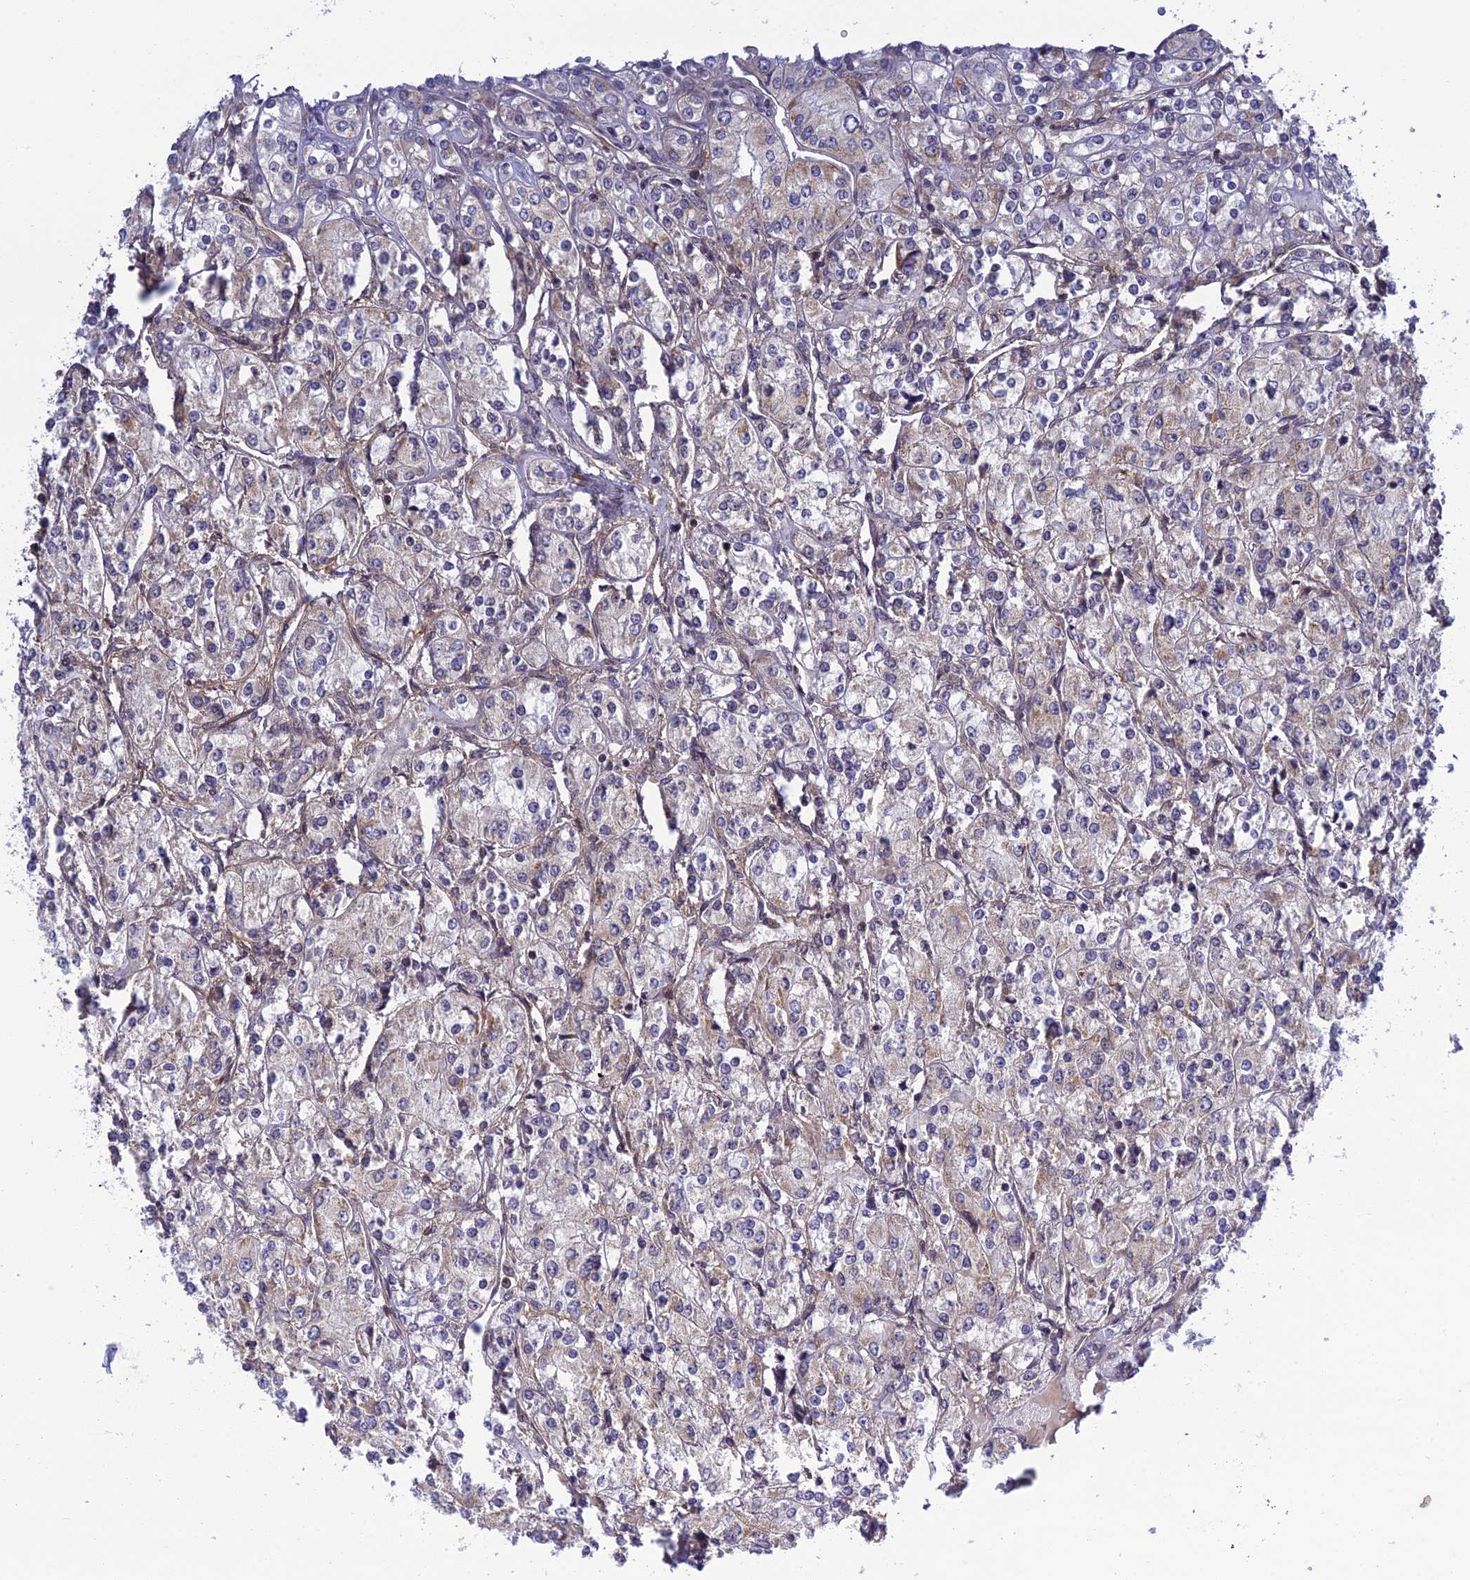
{"staining": {"intensity": "negative", "quantity": "none", "location": "none"}, "tissue": "renal cancer", "cell_type": "Tumor cells", "image_type": "cancer", "snomed": [{"axis": "morphology", "description": "Adenocarcinoma, NOS"}, {"axis": "topography", "description": "Kidney"}], "caption": "The image shows no staining of tumor cells in renal cancer (adenocarcinoma).", "gene": "REXO1", "patient": {"sex": "male", "age": 77}}